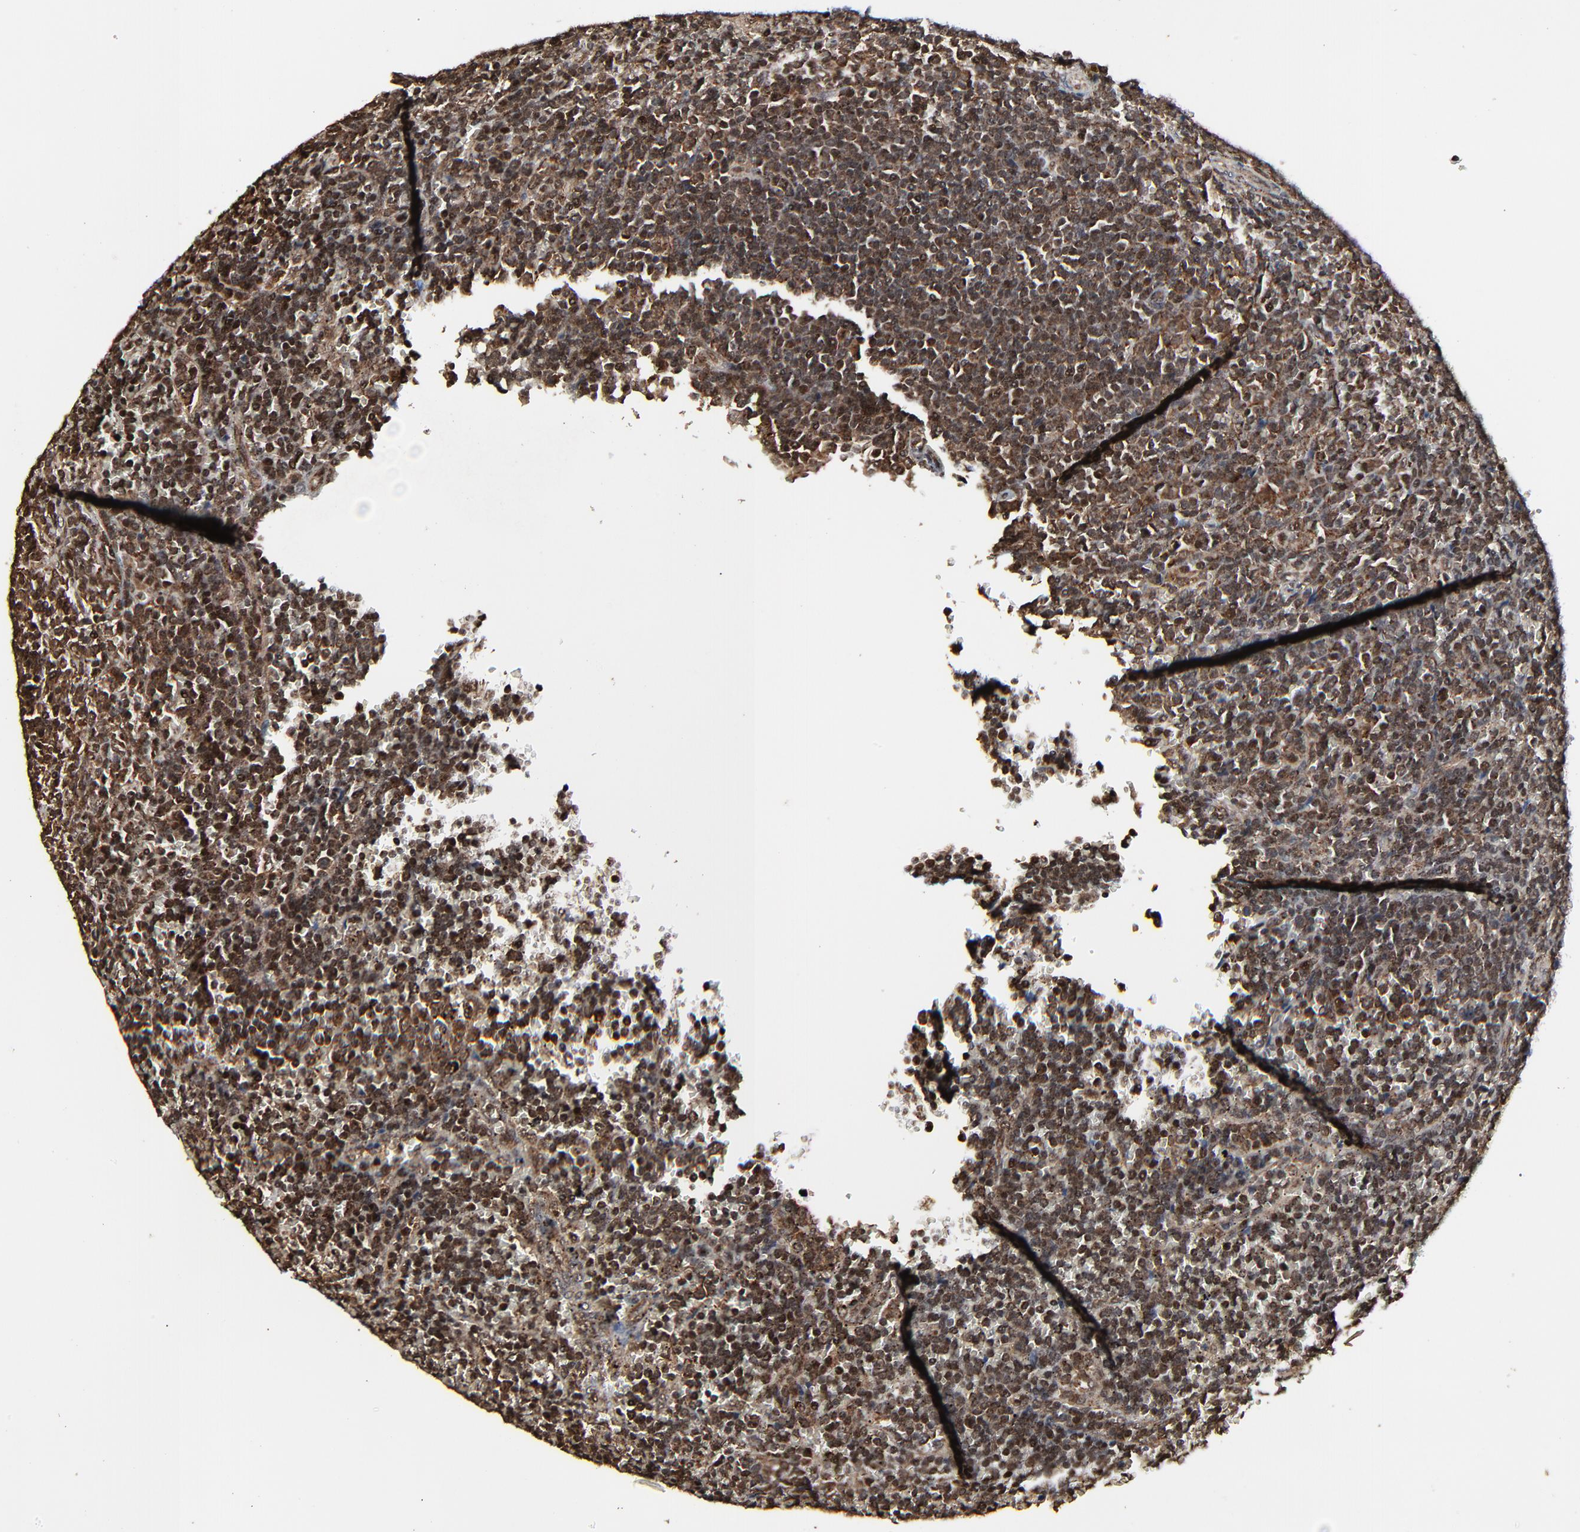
{"staining": {"intensity": "moderate", "quantity": ">75%", "location": "cytoplasmic/membranous,nuclear"}, "tissue": "lymphoma", "cell_type": "Tumor cells", "image_type": "cancer", "snomed": [{"axis": "morphology", "description": "Malignant lymphoma, non-Hodgkin's type, Low grade"}, {"axis": "topography", "description": "Spleen"}], "caption": "Human low-grade malignant lymphoma, non-Hodgkin's type stained for a protein (brown) exhibits moderate cytoplasmic/membranous and nuclear positive expression in approximately >75% of tumor cells.", "gene": "RHOJ", "patient": {"sex": "male", "age": 80}}